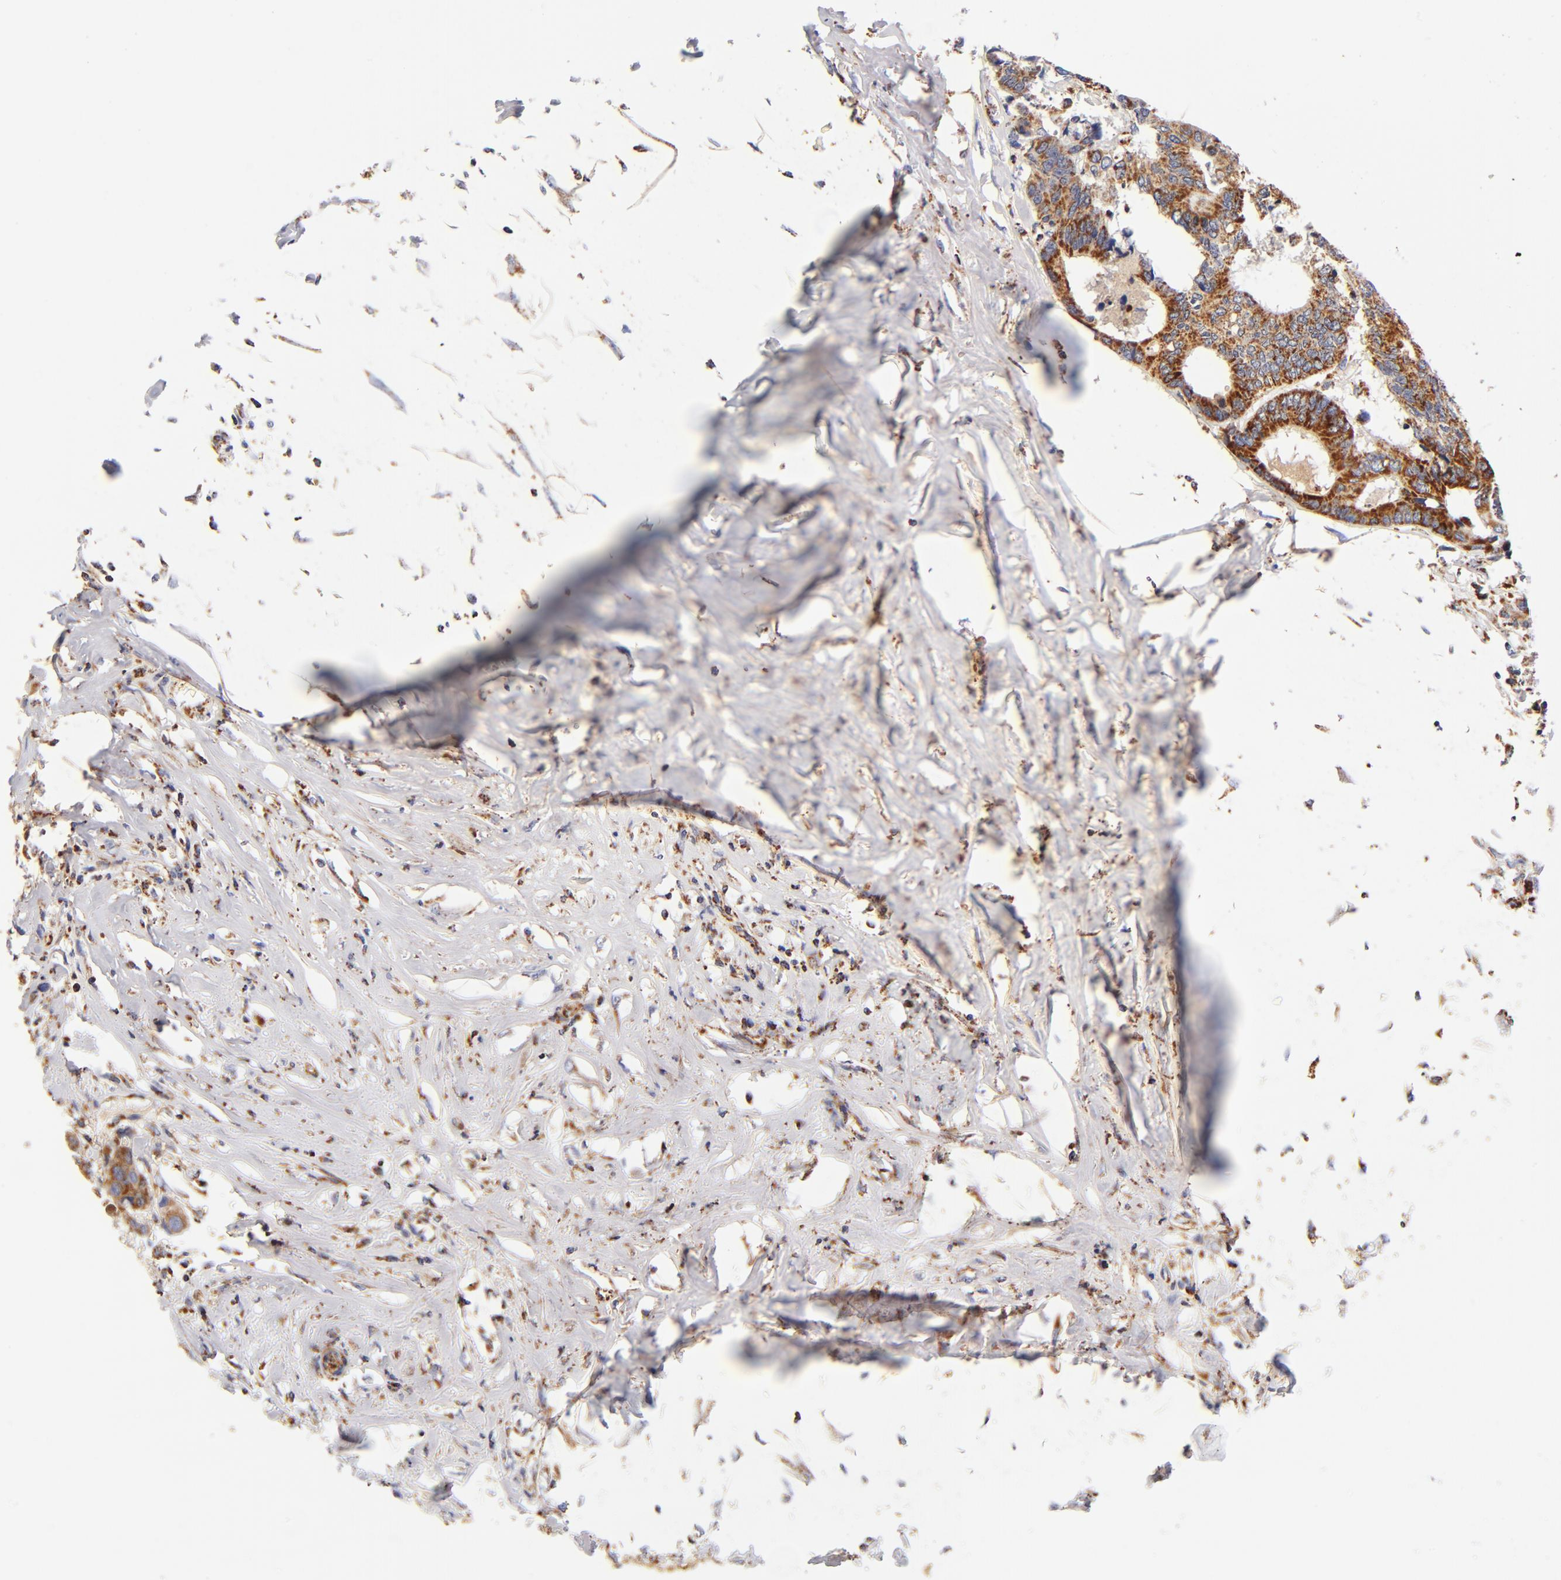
{"staining": {"intensity": "strong", "quantity": ">75%", "location": "cytoplasmic/membranous"}, "tissue": "colorectal cancer", "cell_type": "Tumor cells", "image_type": "cancer", "snomed": [{"axis": "morphology", "description": "Adenocarcinoma, NOS"}, {"axis": "topography", "description": "Rectum"}], "caption": "DAB (3,3'-diaminobenzidine) immunohistochemical staining of colorectal adenocarcinoma demonstrates strong cytoplasmic/membranous protein expression in approximately >75% of tumor cells.", "gene": "ECHS1", "patient": {"sex": "male", "age": 55}}